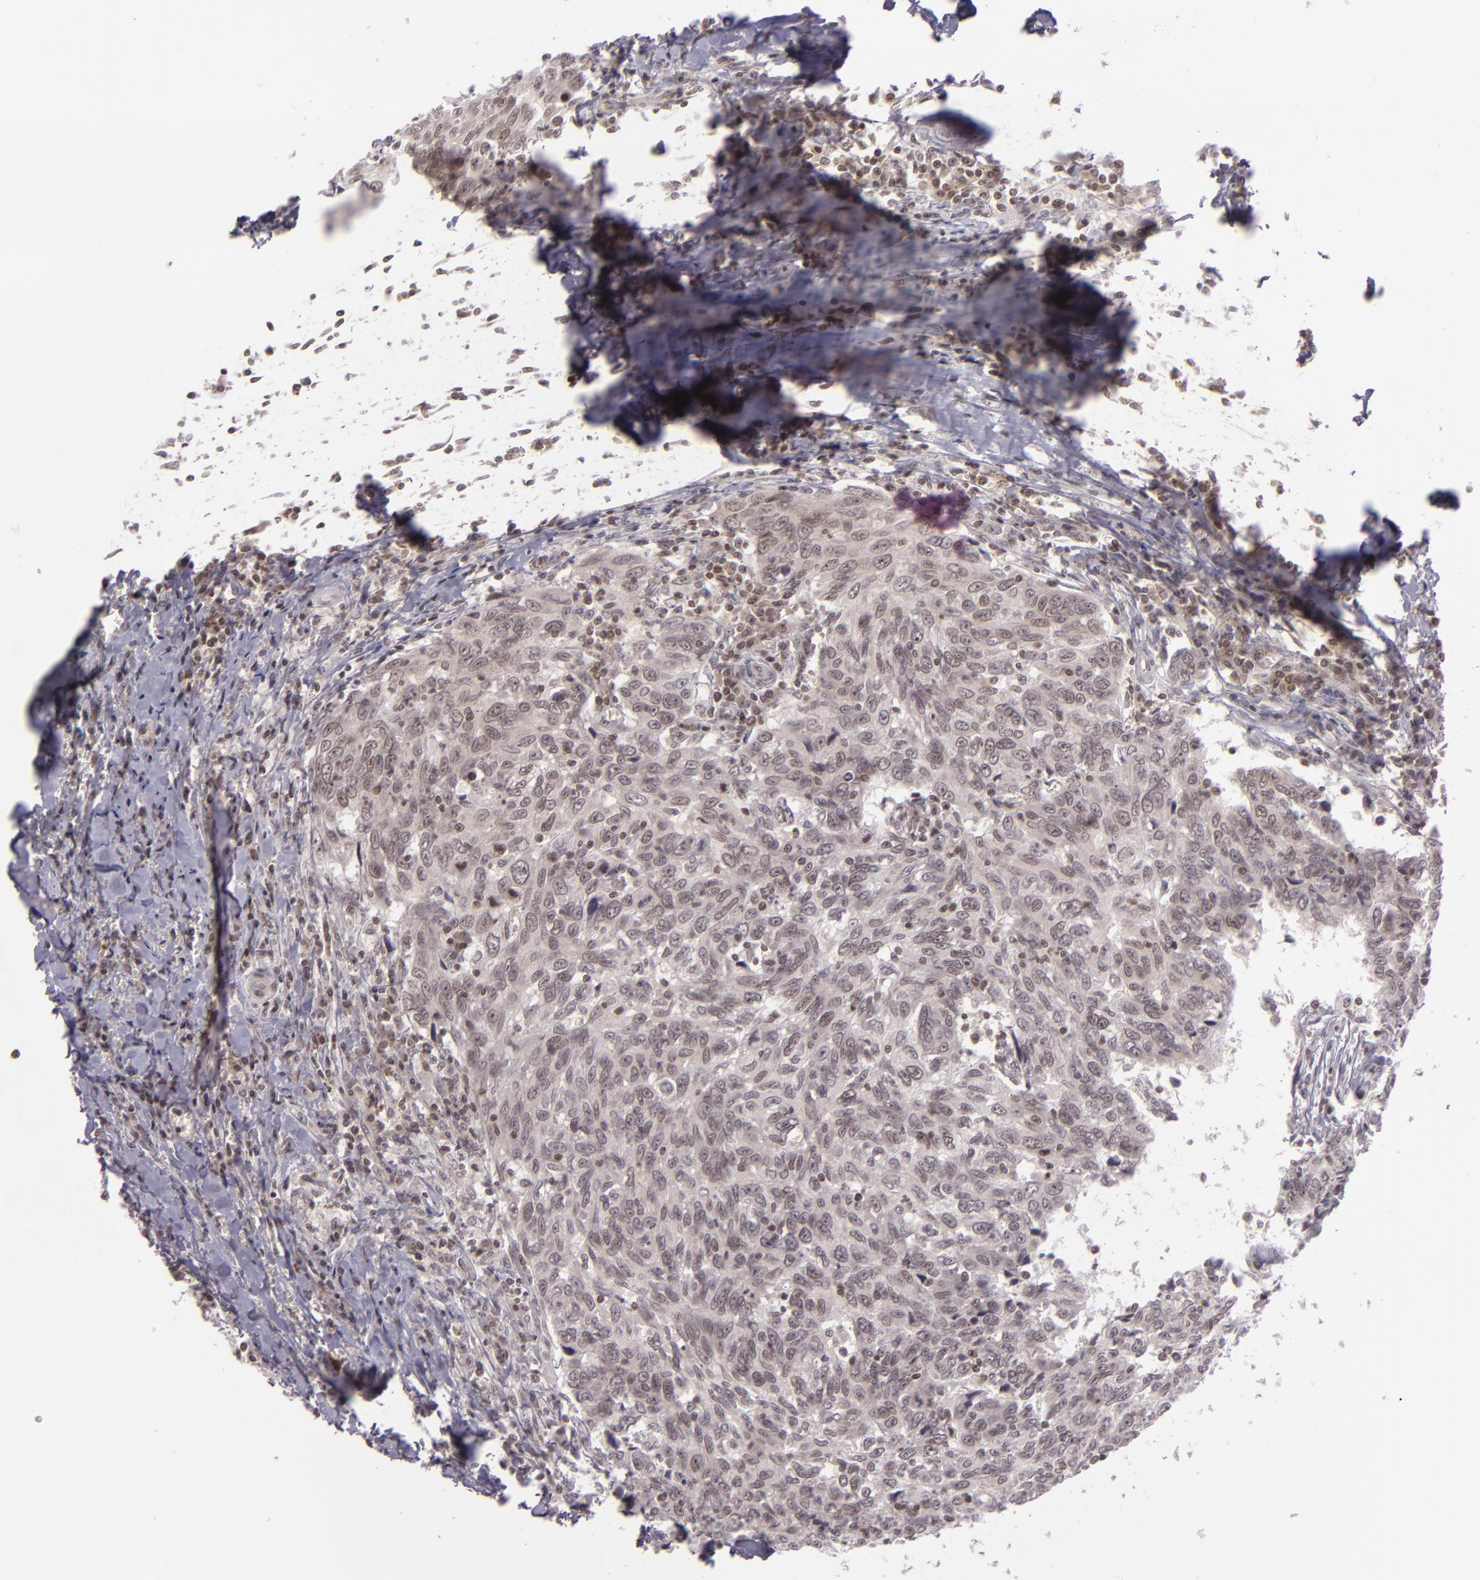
{"staining": {"intensity": "weak", "quantity": "25%-75%", "location": "cytoplasmic/membranous,nuclear"}, "tissue": "breast cancer", "cell_type": "Tumor cells", "image_type": "cancer", "snomed": [{"axis": "morphology", "description": "Duct carcinoma"}, {"axis": "topography", "description": "Breast"}], "caption": "A low amount of weak cytoplasmic/membranous and nuclear expression is appreciated in about 25%-75% of tumor cells in breast cancer tissue. Nuclei are stained in blue.", "gene": "ZFX", "patient": {"sex": "female", "age": 50}}